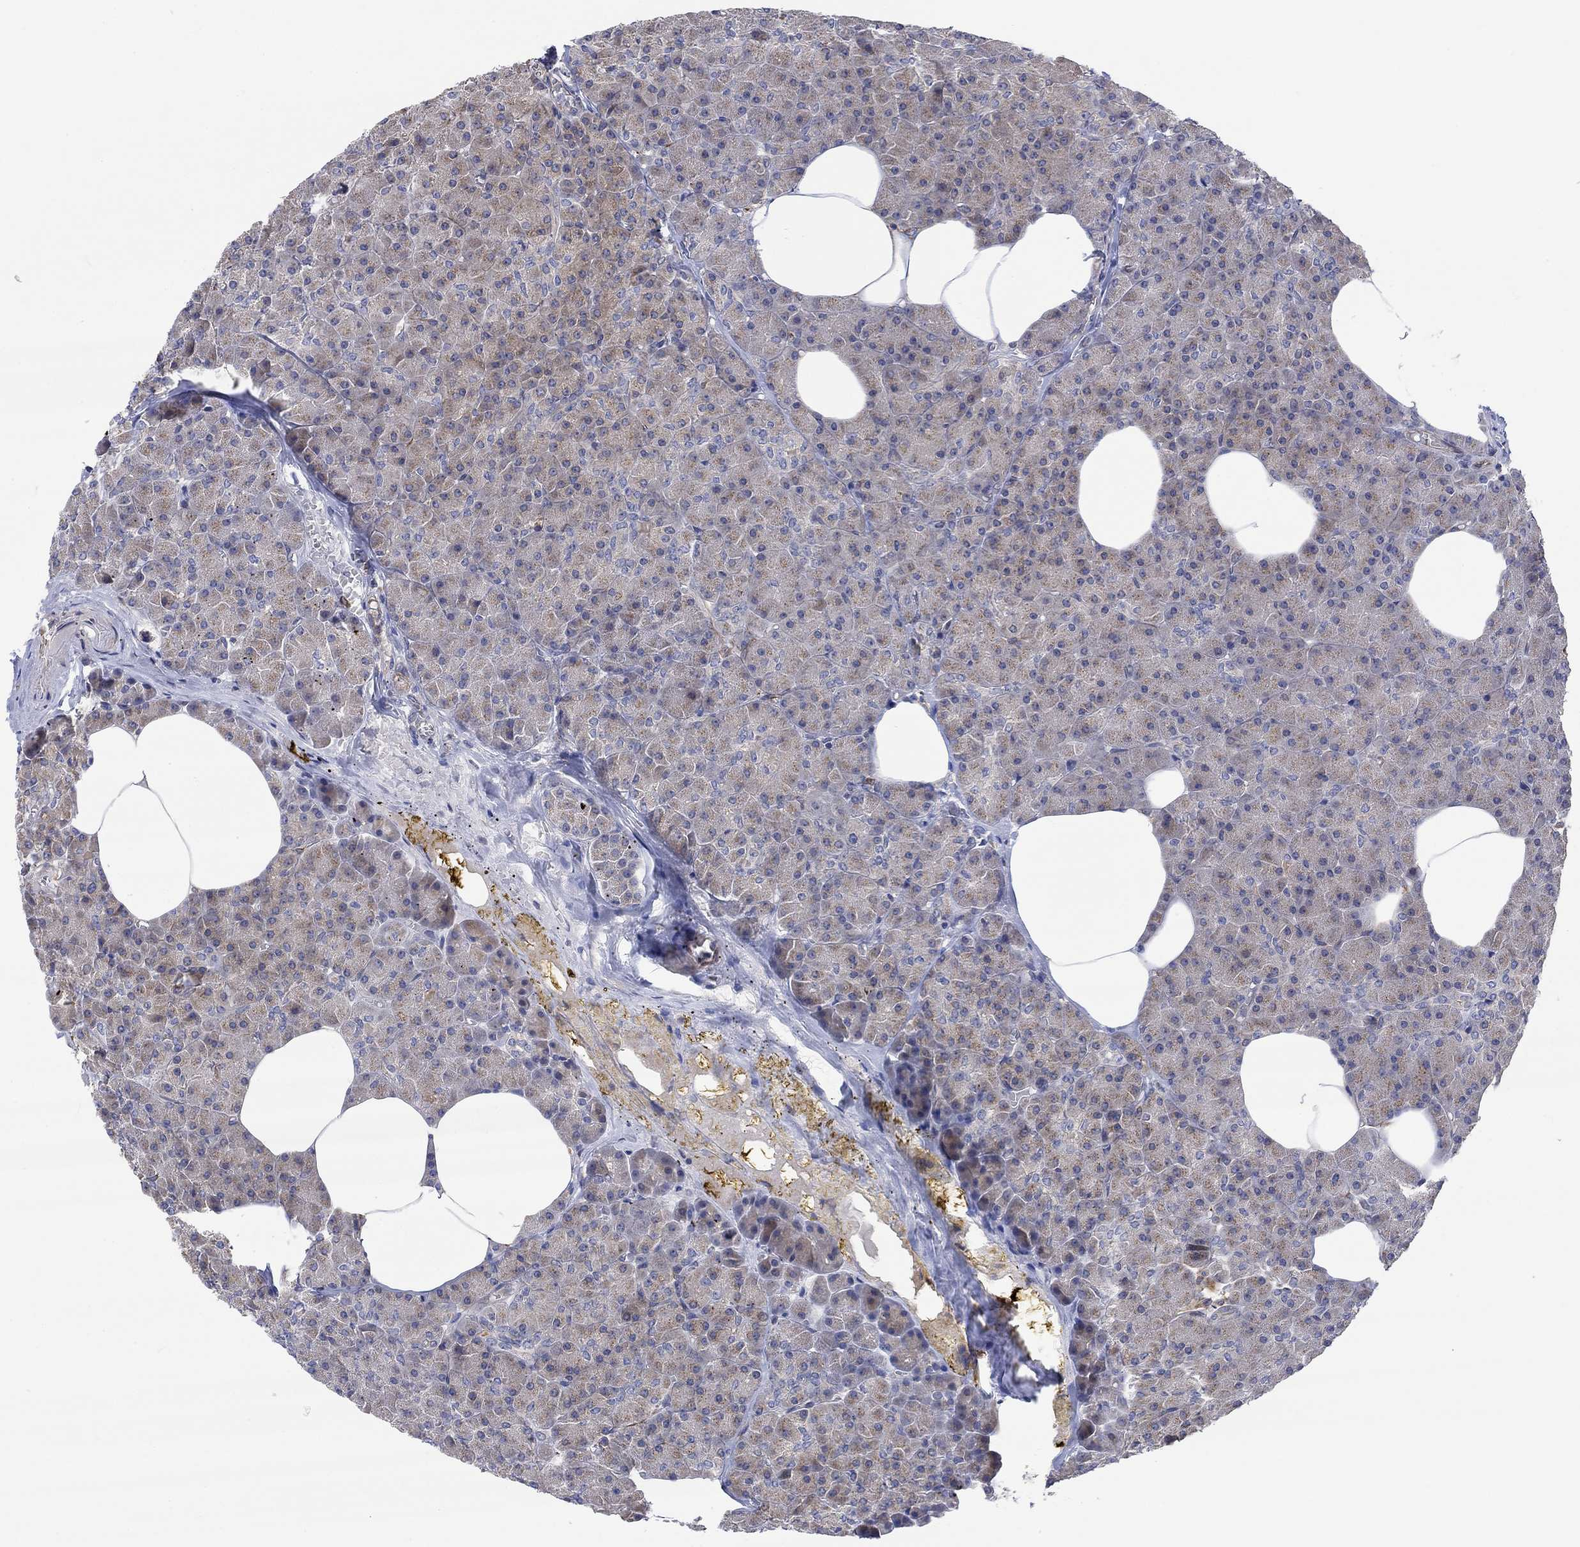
{"staining": {"intensity": "strong", "quantity": "25%-75%", "location": "cytoplasmic/membranous"}, "tissue": "pancreas", "cell_type": "Exocrine glandular cells", "image_type": "normal", "snomed": [{"axis": "morphology", "description": "Normal tissue, NOS"}, {"axis": "topography", "description": "Pancreas"}], "caption": "Immunohistochemical staining of benign human pancreas reveals strong cytoplasmic/membranous protein expression in approximately 25%-75% of exocrine glandular cells. (Stains: DAB (3,3'-diaminobenzidine) in brown, nuclei in blue, Microscopy: brightfield microscopy at high magnification).", "gene": "CAMK1D", "patient": {"sex": "female", "age": 45}}